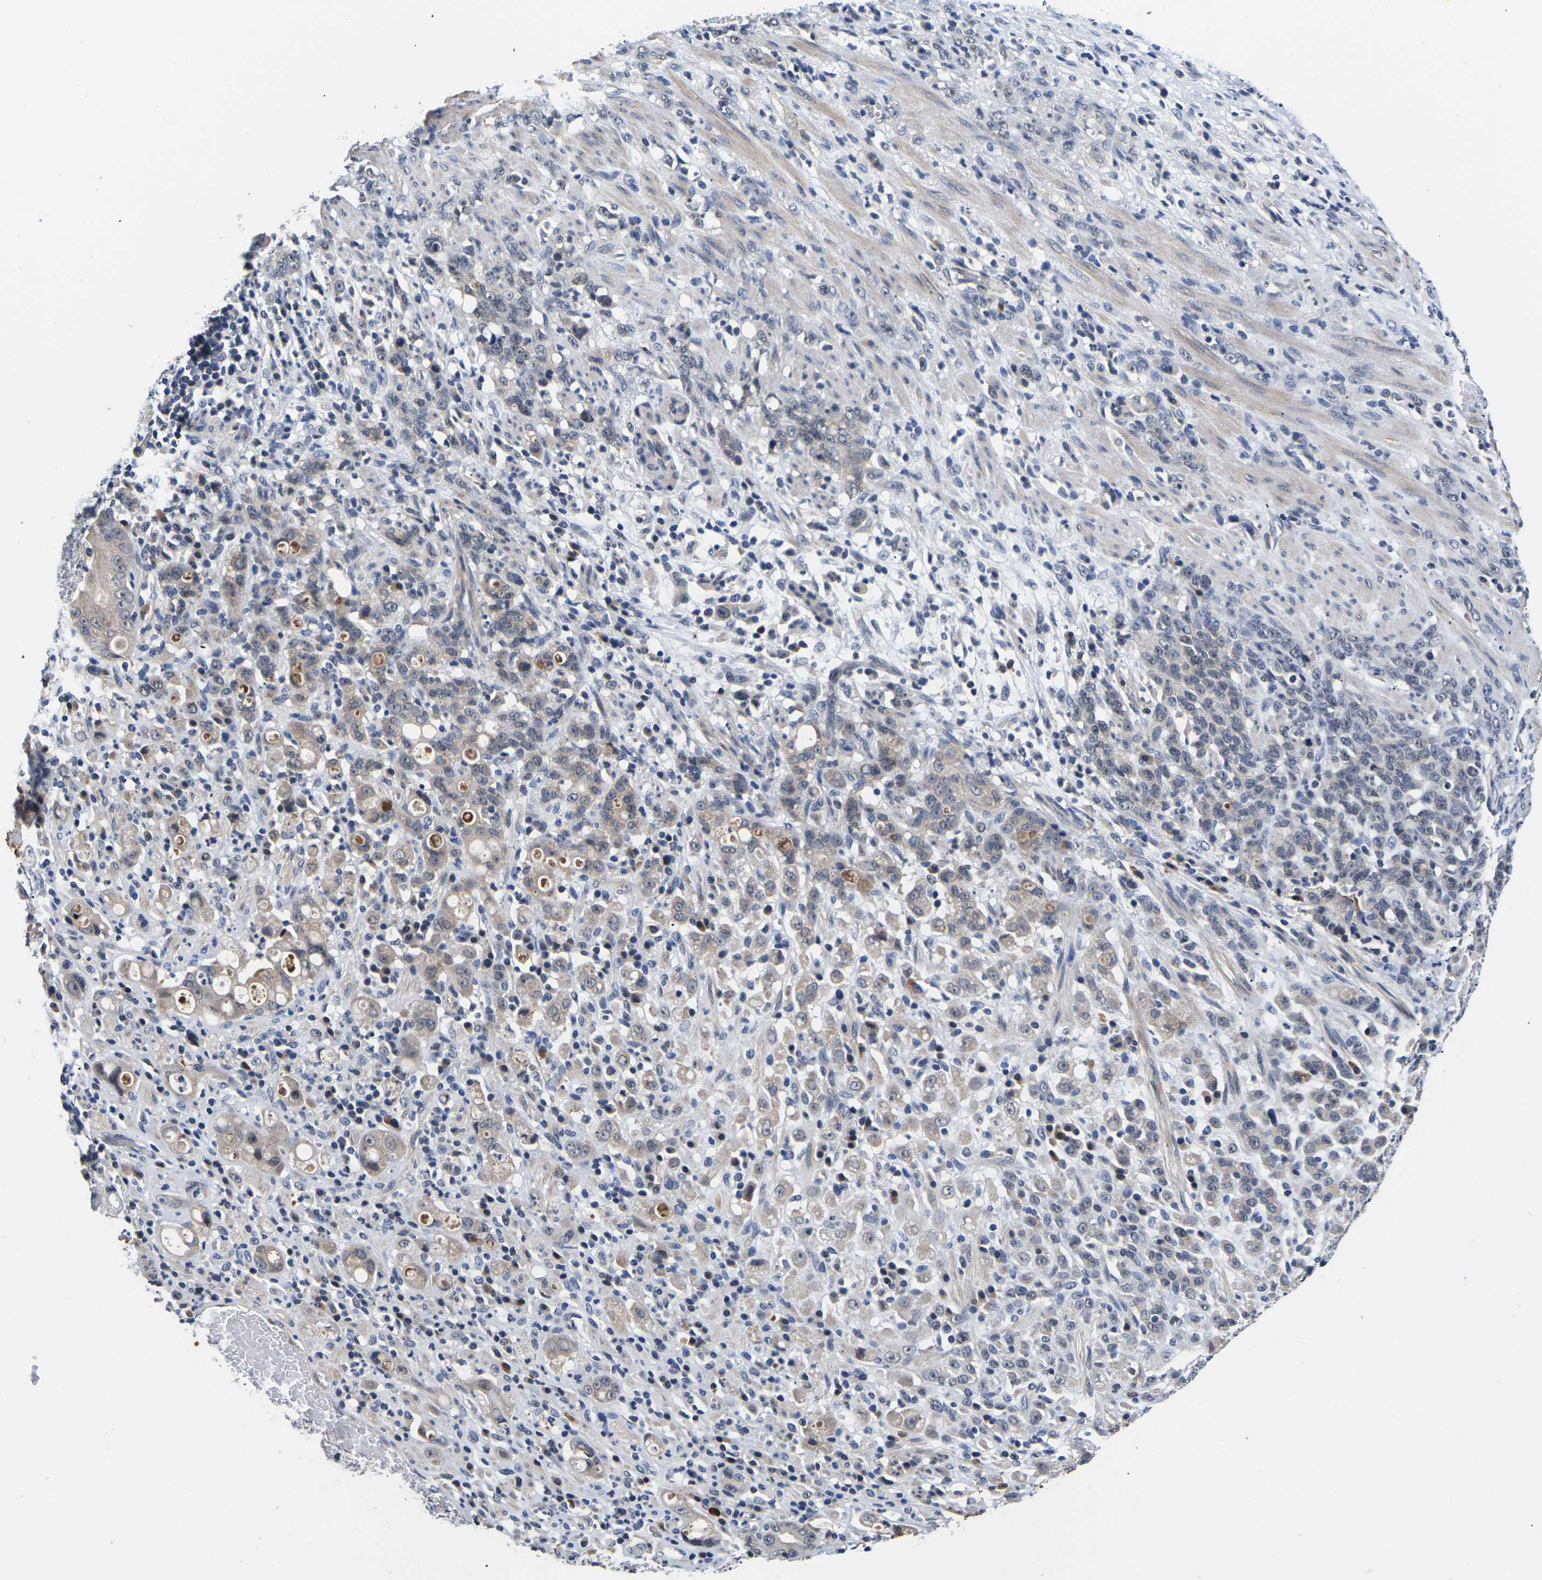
{"staining": {"intensity": "weak", "quantity": "25%-75%", "location": "cytoplasmic/membranous"}, "tissue": "stomach cancer", "cell_type": "Tumor cells", "image_type": "cancer", "snomed": [{"axis": "morphology", "description": "Adenocarcinoma, NOS"}, {"axis": "topography", "description": "Stomach, lower"}], "caption": "Protein expression analysis of human stomach cancer reveals weak cytoplasmic/membranous expression in about 25%-75% of tumor cells. The staining was performed using DAB, with brown indicating positive protein expression. Nuclei are stained blue with hematoxylin.", "gene": "ST6GAL2", "patient": {"sex": "male", "age": 88}}